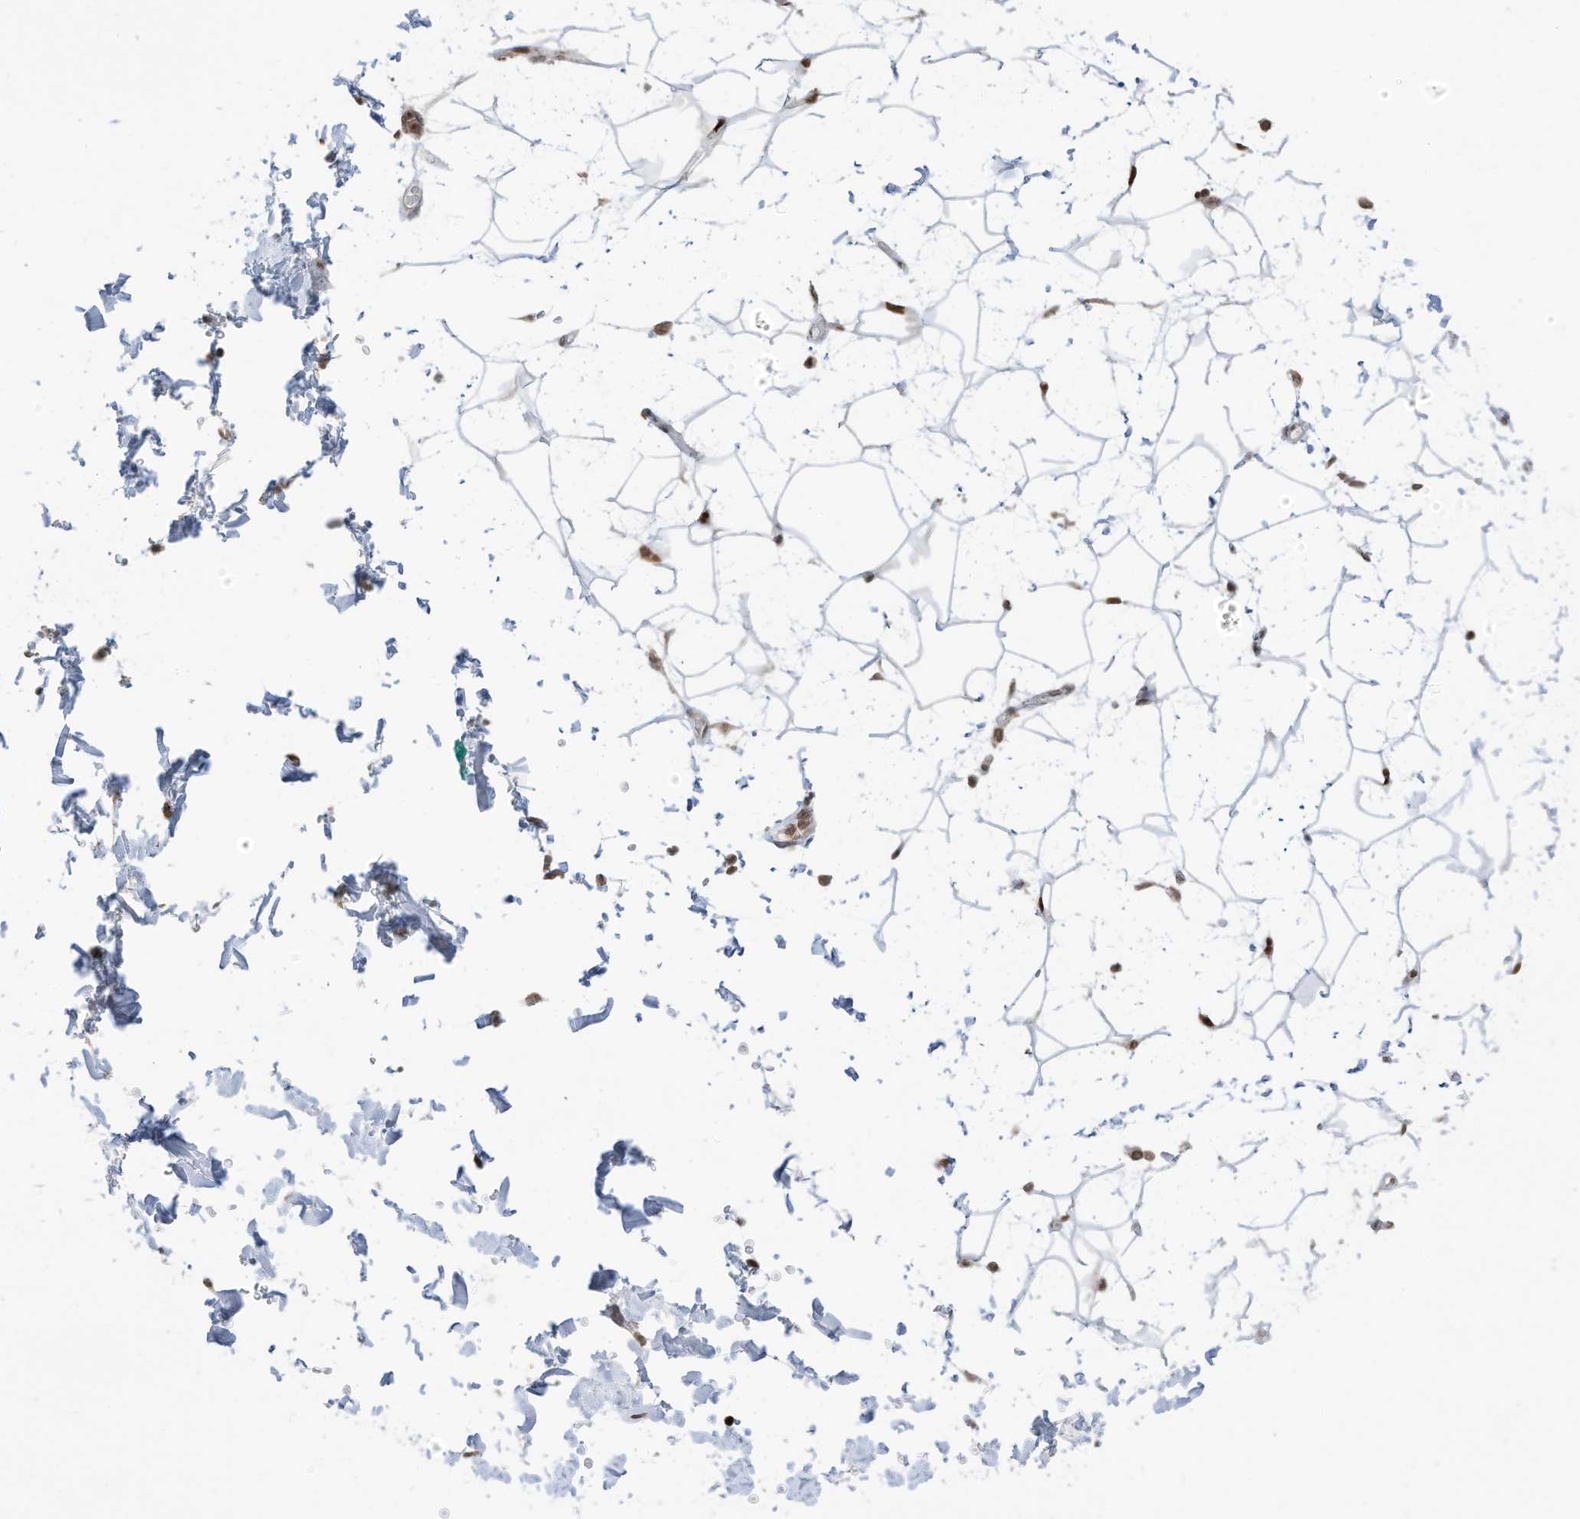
{"staining": {"intensity": "moderate", "quantity": "25%-75%", "location": "nuclear"}, "tissue": "adipose tissue", "cell_type": "Adipocytes", "image_type": "normal", "snomed": [{"axis": "morphology", "description": "Normal tissue, NOS"}, {"axis": "topography", "description": "Soft tissue"}], "caption": "High-magnification brightfield microscopy of benign adipose tissue stained with DAB (3,3'-diaminobenzidine) (brown) and counterstained with hematoxylin (blue). adipocytes exhibit moderate nuclear staining is appreciated in approximately25%-75% of cells.", "gene": "KPNB1", "patient": {"sex": "male", "age": 72}}